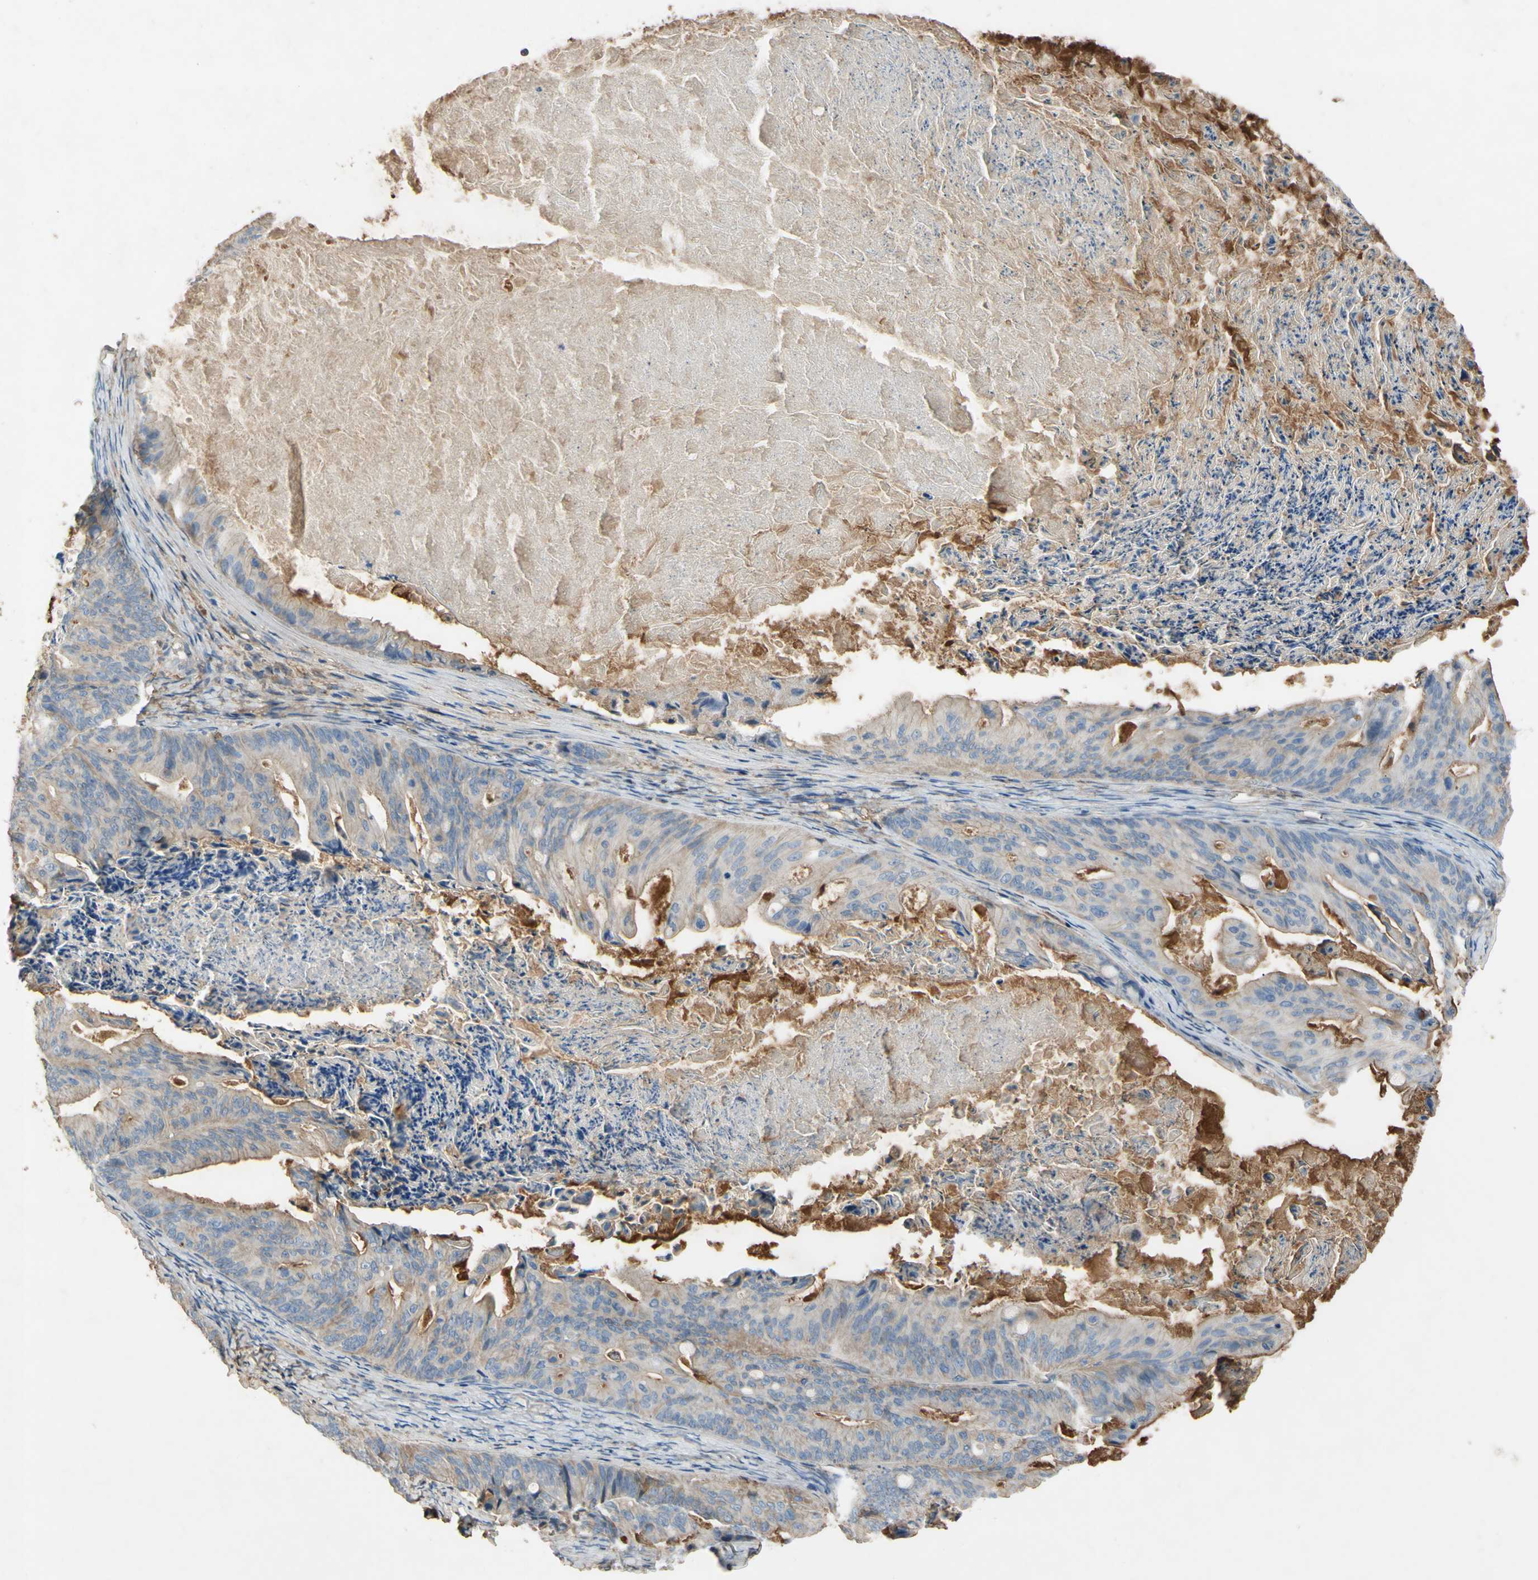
{"staining": {"intensity": "weak", "quantity": ">75%", "location": "cytoplasmic/membranous"}, "tissue": "ovarian cancer", "cell_type": "Tumor cells", "image_type": "cancer", "snomed": [{"axis": "morphology", "description": "Cystadenocarcinoma, mucinous, NOS"}, {"axis": "topography", "description": "Ovary"}], "caption": "High-magnification brightfield microscopy of mucinous cystadenocarcinoma (ovarian) stained with DAB (3,3'-diaminobenzidine) (brown) and counterstained with hematoxylin (blue). tumor cells exhibit weak cytoplasmic/membranous positivity is present in about>75% of cells.", "gene": "TIMP2", "patient": {"sex": "female", "age": 37}}